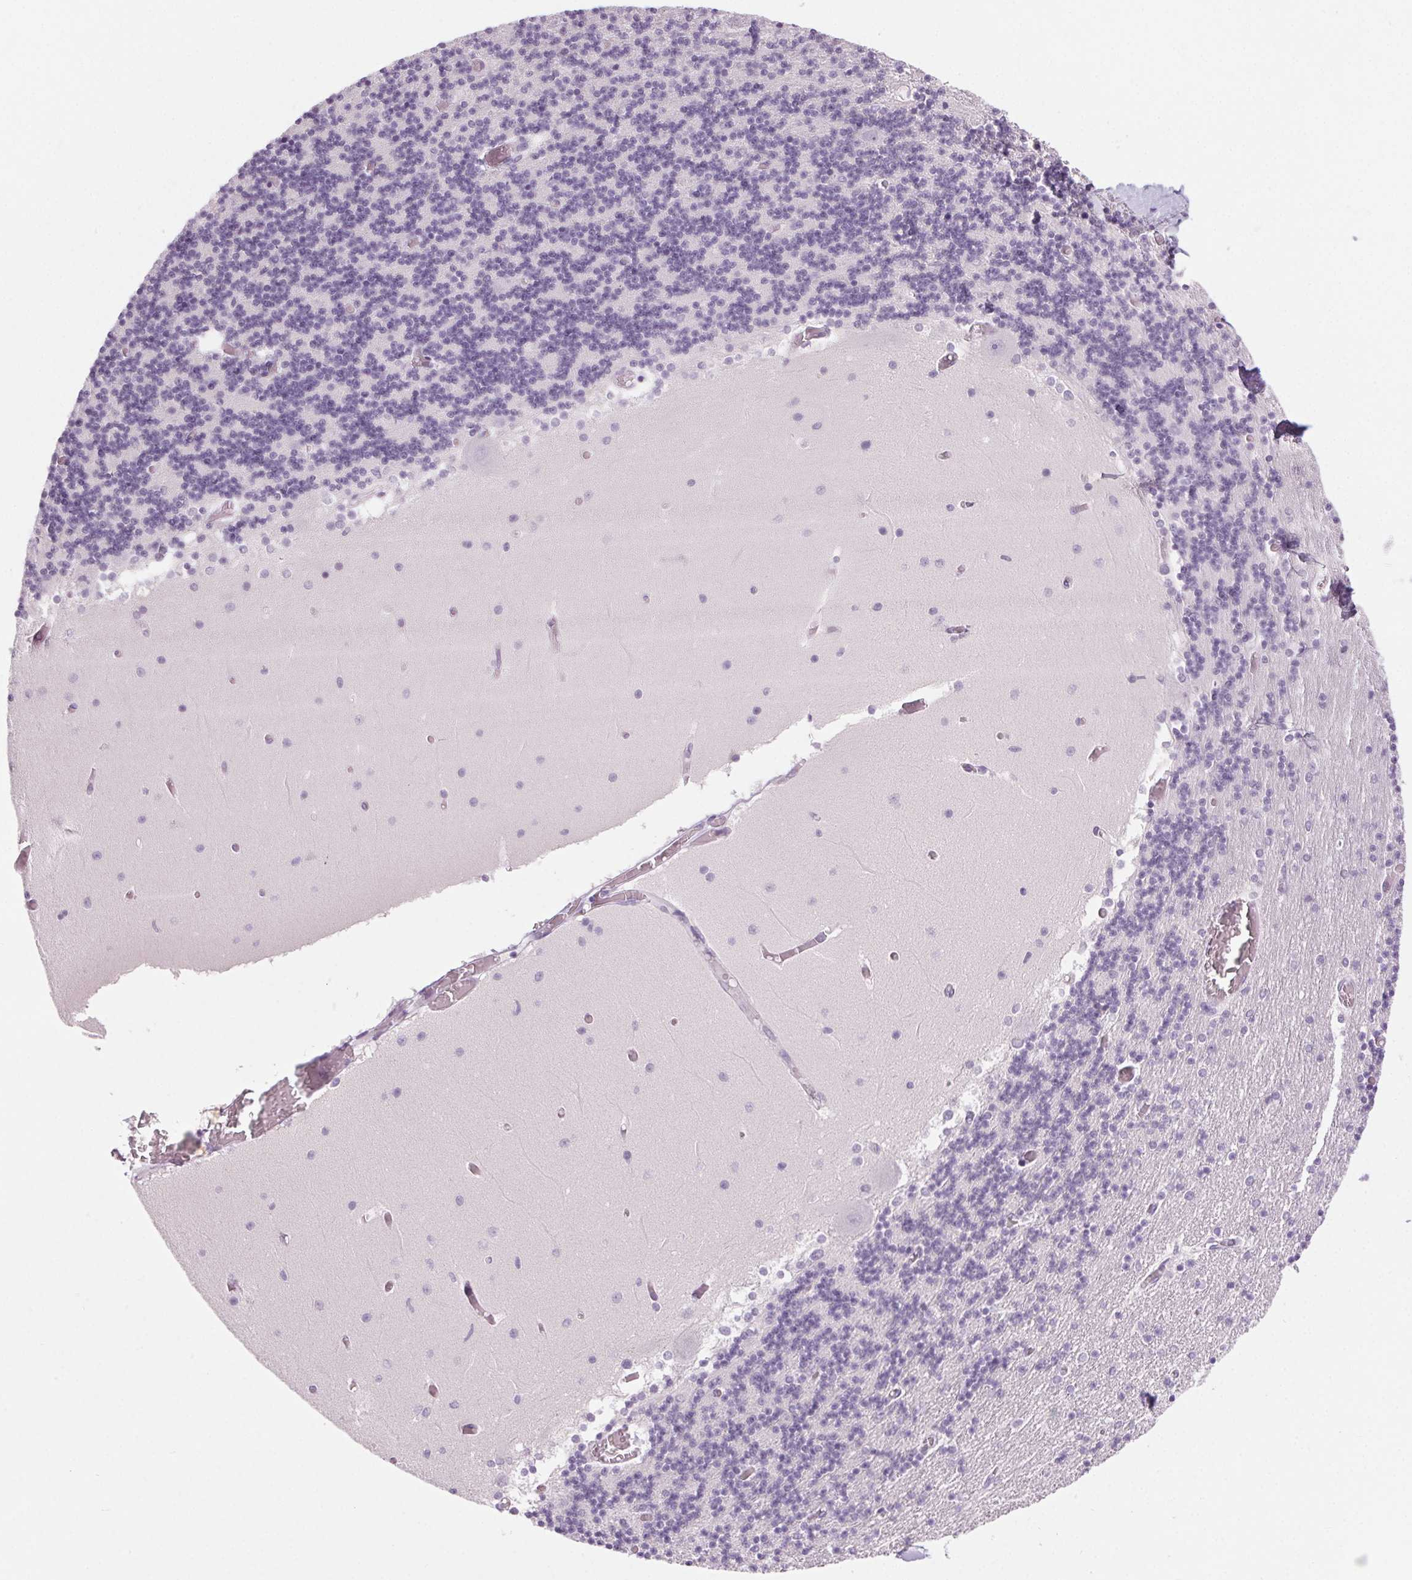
{"staining": {"intensity": "negative", "quantity": "none", "location": "none"}, "tissue": "cerebellum", "cell_type": "Cells in granular layer", "image_type": "normal", "snomed": [{"axis": "morphology", "description": "Normal tissue, NOS"}, {"axis": "topography", "description": "Cerebellum"}], "caption": "Normal cerebellum was stained to show a protein in brown. There is no significant staining in cells in granular layer.", "gene": "LRP2", "patient": {"sex": "female", "age": 28}}